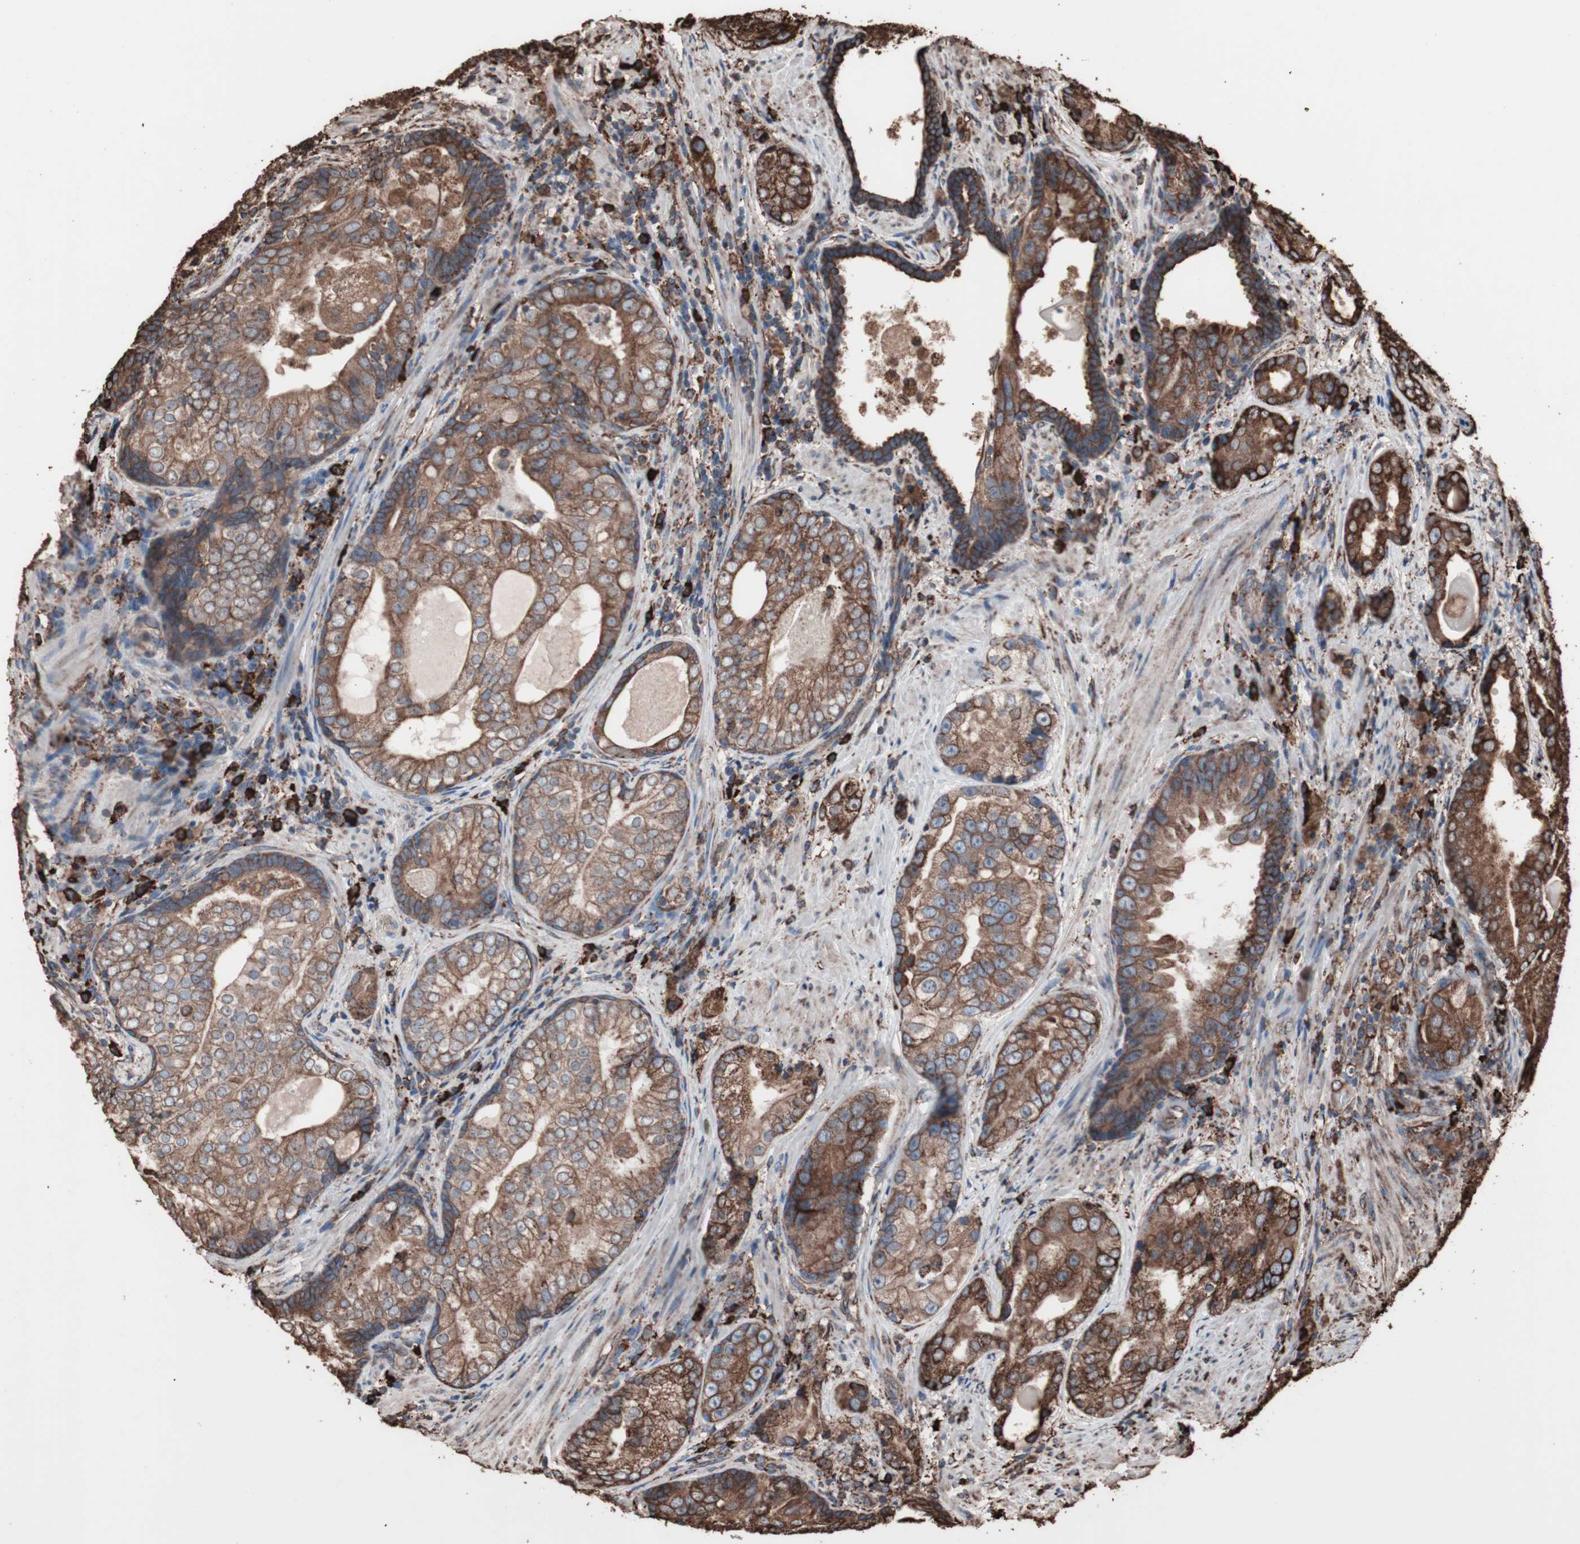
{"staining": {"intensity": "moderate", "quantity": ">75%", "location": "cytoplasmic/membranous"}, "tissue": "prostate cancer", "cell_type": "Tumor cells", "image_type": "cancer", "snomed": [{"axis": "morphology", "description": "Adenocarcinoma, High grade"}, {"axis": "topography", "description": "Prostate"}], "caption": "Protein analysis of prostate high-grade adenocarcinoma tissue displays moderate cytoplasmic/membranous staining in about >75% of tumor cells. (brown staining indicates protein expression, while blue staining denotes nuclei).", "gene": "HSP90B1", "patient": {"sex": "male", "age": 66}}